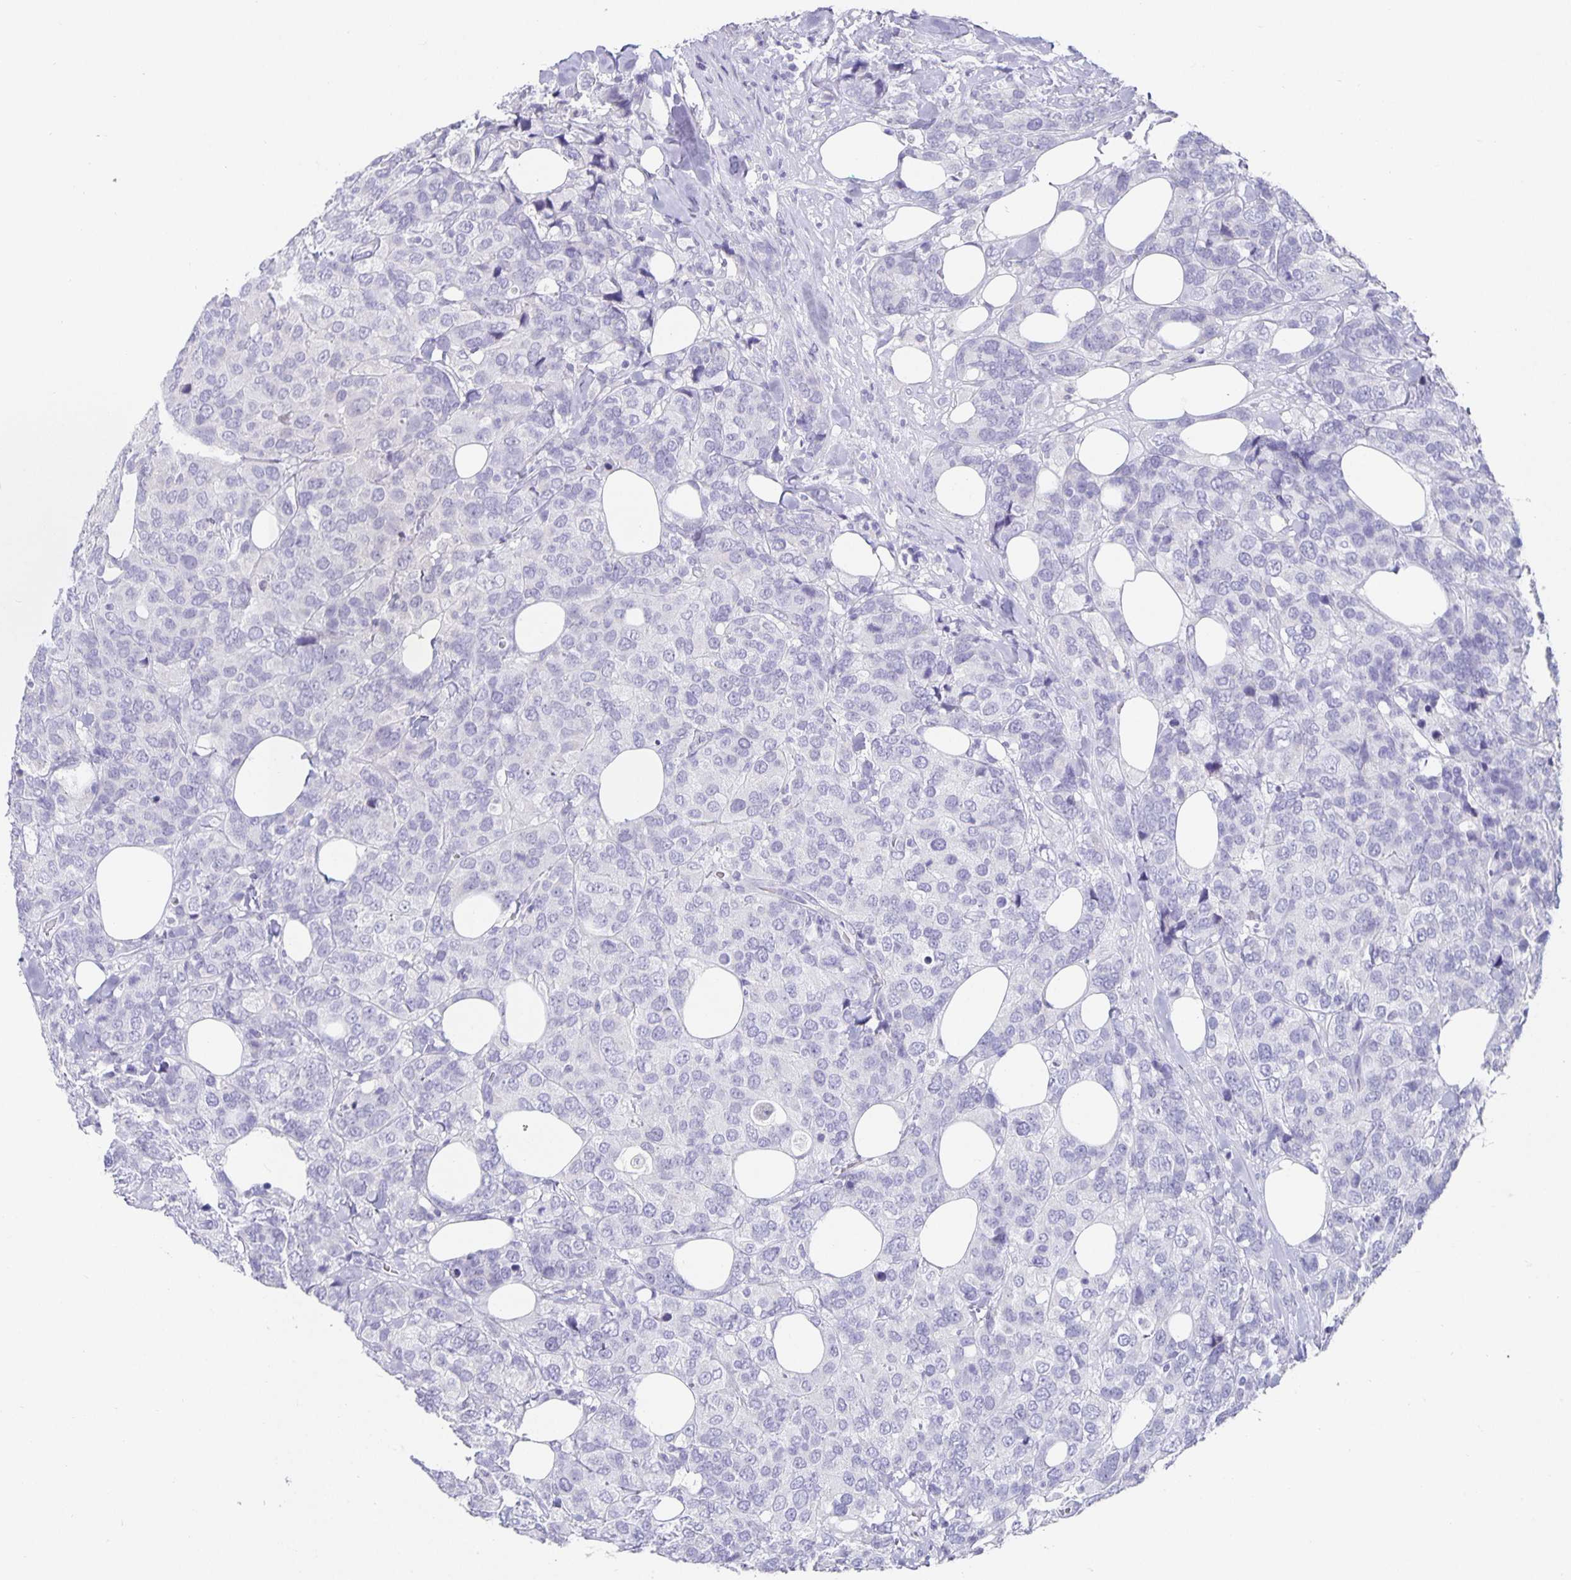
{"staining": {"intensity": "negative", "quantity": "none", "location": "none"}, "tissue": "breast cancer", "cell_type": "Tumor cells", "image_type": "cancer", "snomed": [{"axis": "morphology", "description": "Lobular carcinoma"}, {"axis": "topography", "description": "Breast"}], "caption": "Tumor cells are negative for brown protein staining in breast lobular carcinoma. (DAB IHC with hematoxylin counter stain).", "gene": "CHGA", "patient": {"sex": "female", "age": 59}}